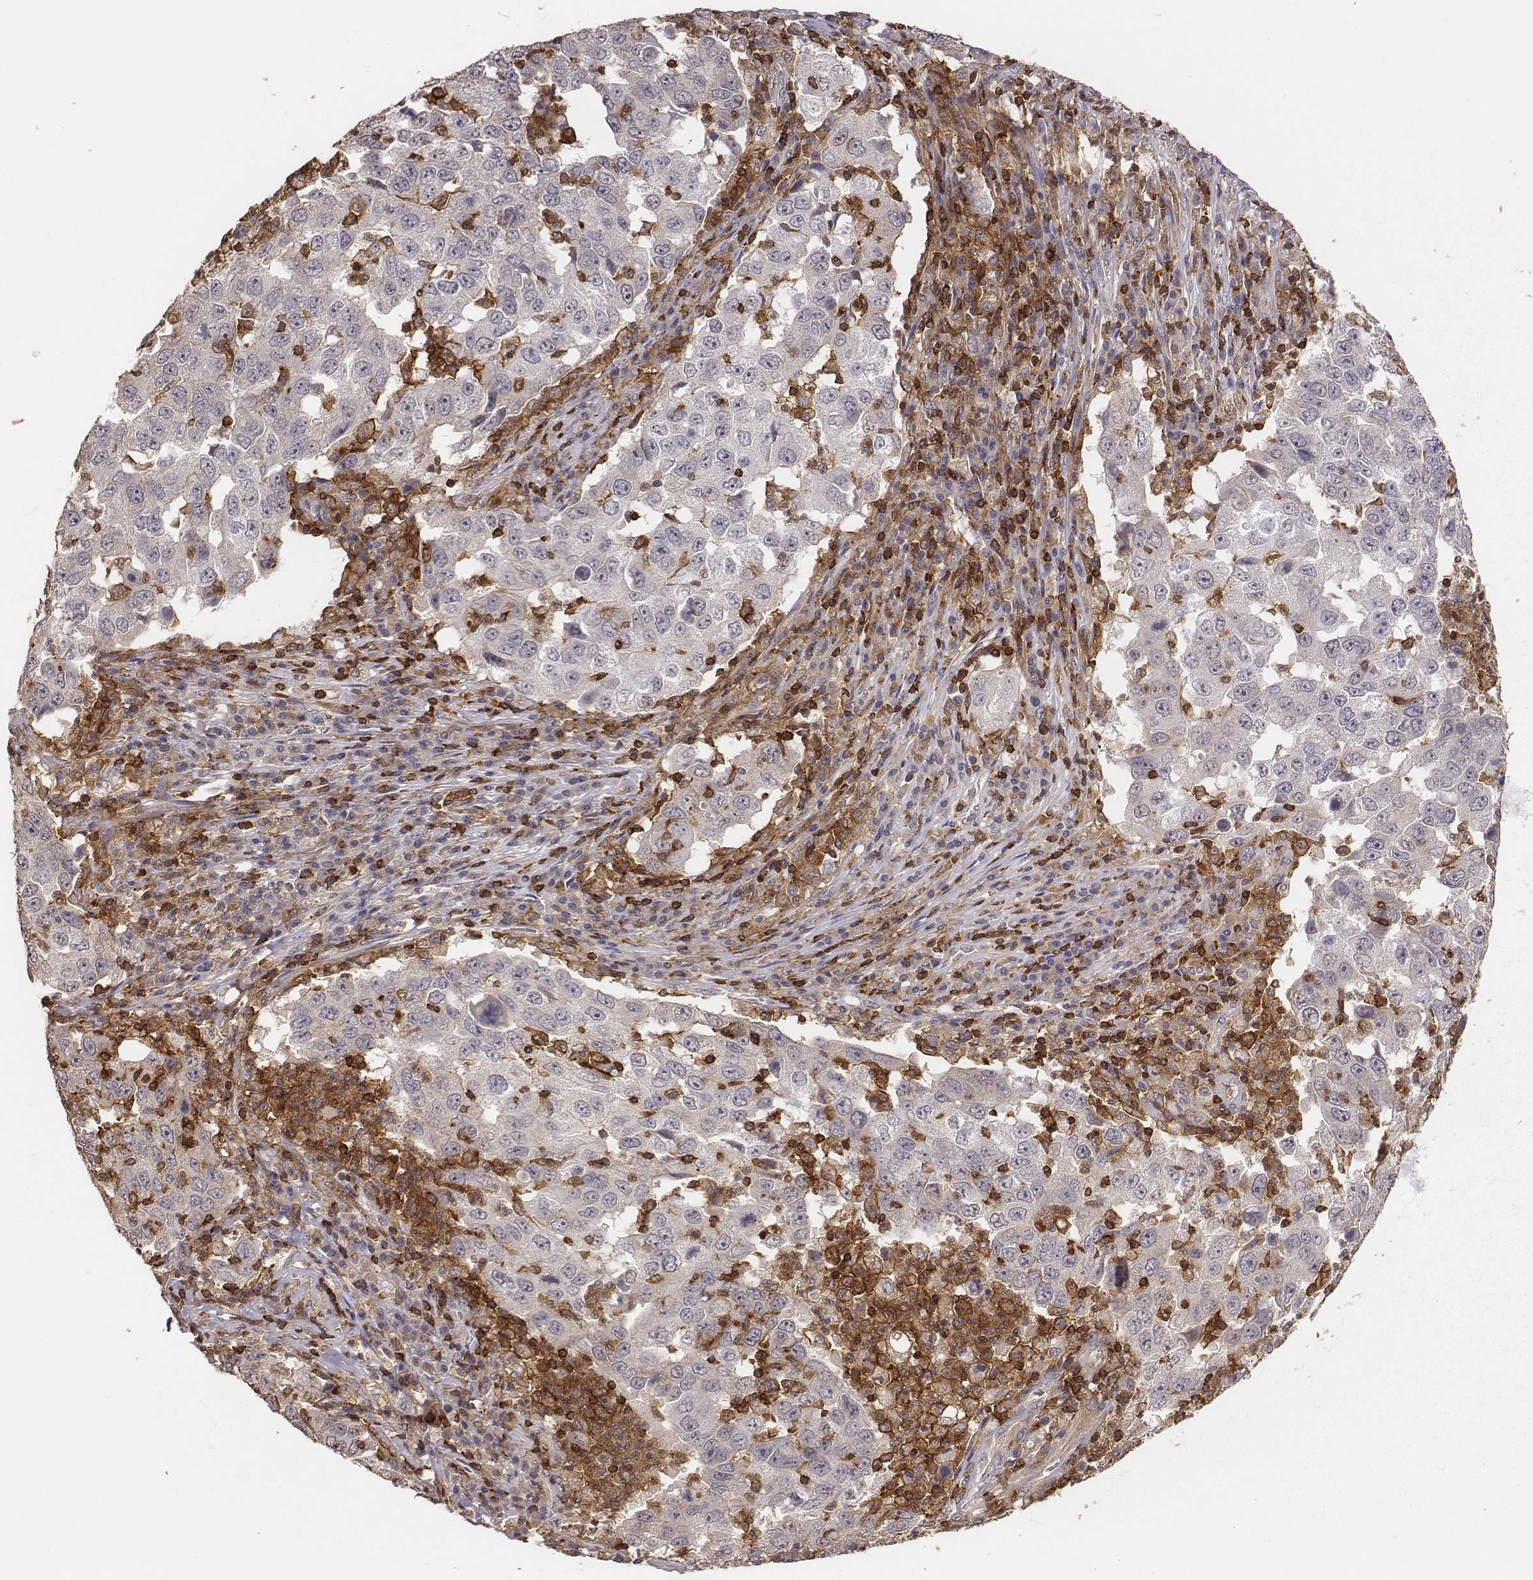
{"staining": {"intensity": "negative", "quantity": "none", "location": "none"}, "tissue": "lung cancer", "cell_type": "Tumor cells", "image_type": "cancer", "snomed": [{"axis": "morphology", "description": "Adenocarcinoma, NOS"}, {"axis": "topography", "description": "Lung"}], "caption": "This is a histopathology image of immunohistochemistry staining of lung adenocarcinoma, which shows no staining in tumor cells. (DAB IHC, high magnification).", "gene": "PILRA", "patient": {"sex": "male", "age": 73}}